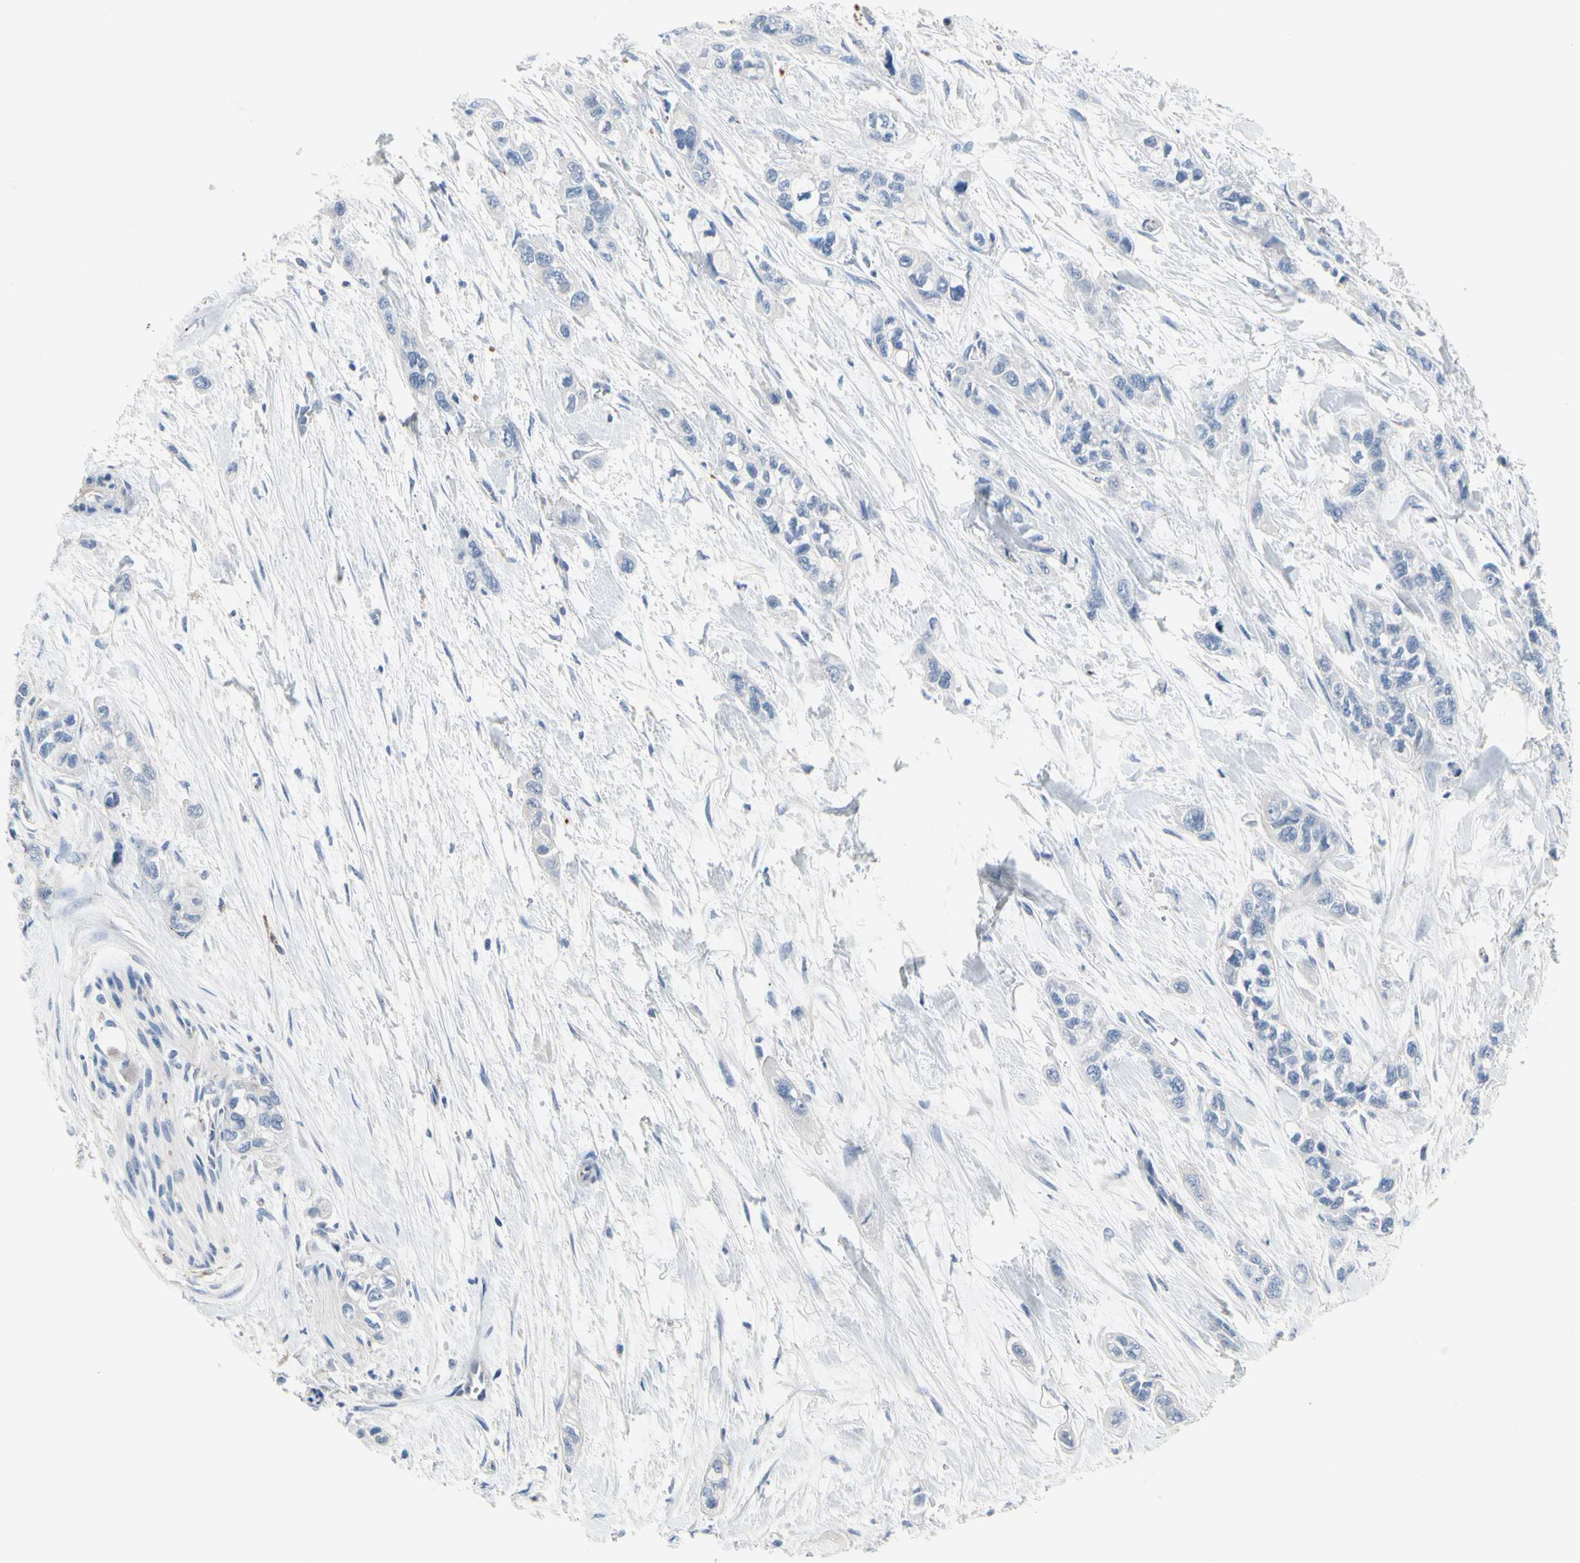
{"staining": {"intensity": "negative", "quantity": "none", "location": "none"}, "tissue": "pancreatic cancer", "cell_type": "Tumor cells", "image_type": "cancer", "snomed": [{"axis": "morphology", "description": "Adenocarcinoma, NOS"}, {"axis": "topography", "description": "Pancreas"}], "caption": "The histopathology image demonstrates no significant positivity in tumor cells of pancreatic cancer. Brightfield microscopy of IHC stained with DAB (brown) and hematoxylin (blue), captured at high magnification.", "gene": "RETSAT", "patient": {"sex": "male", "age": 74}}